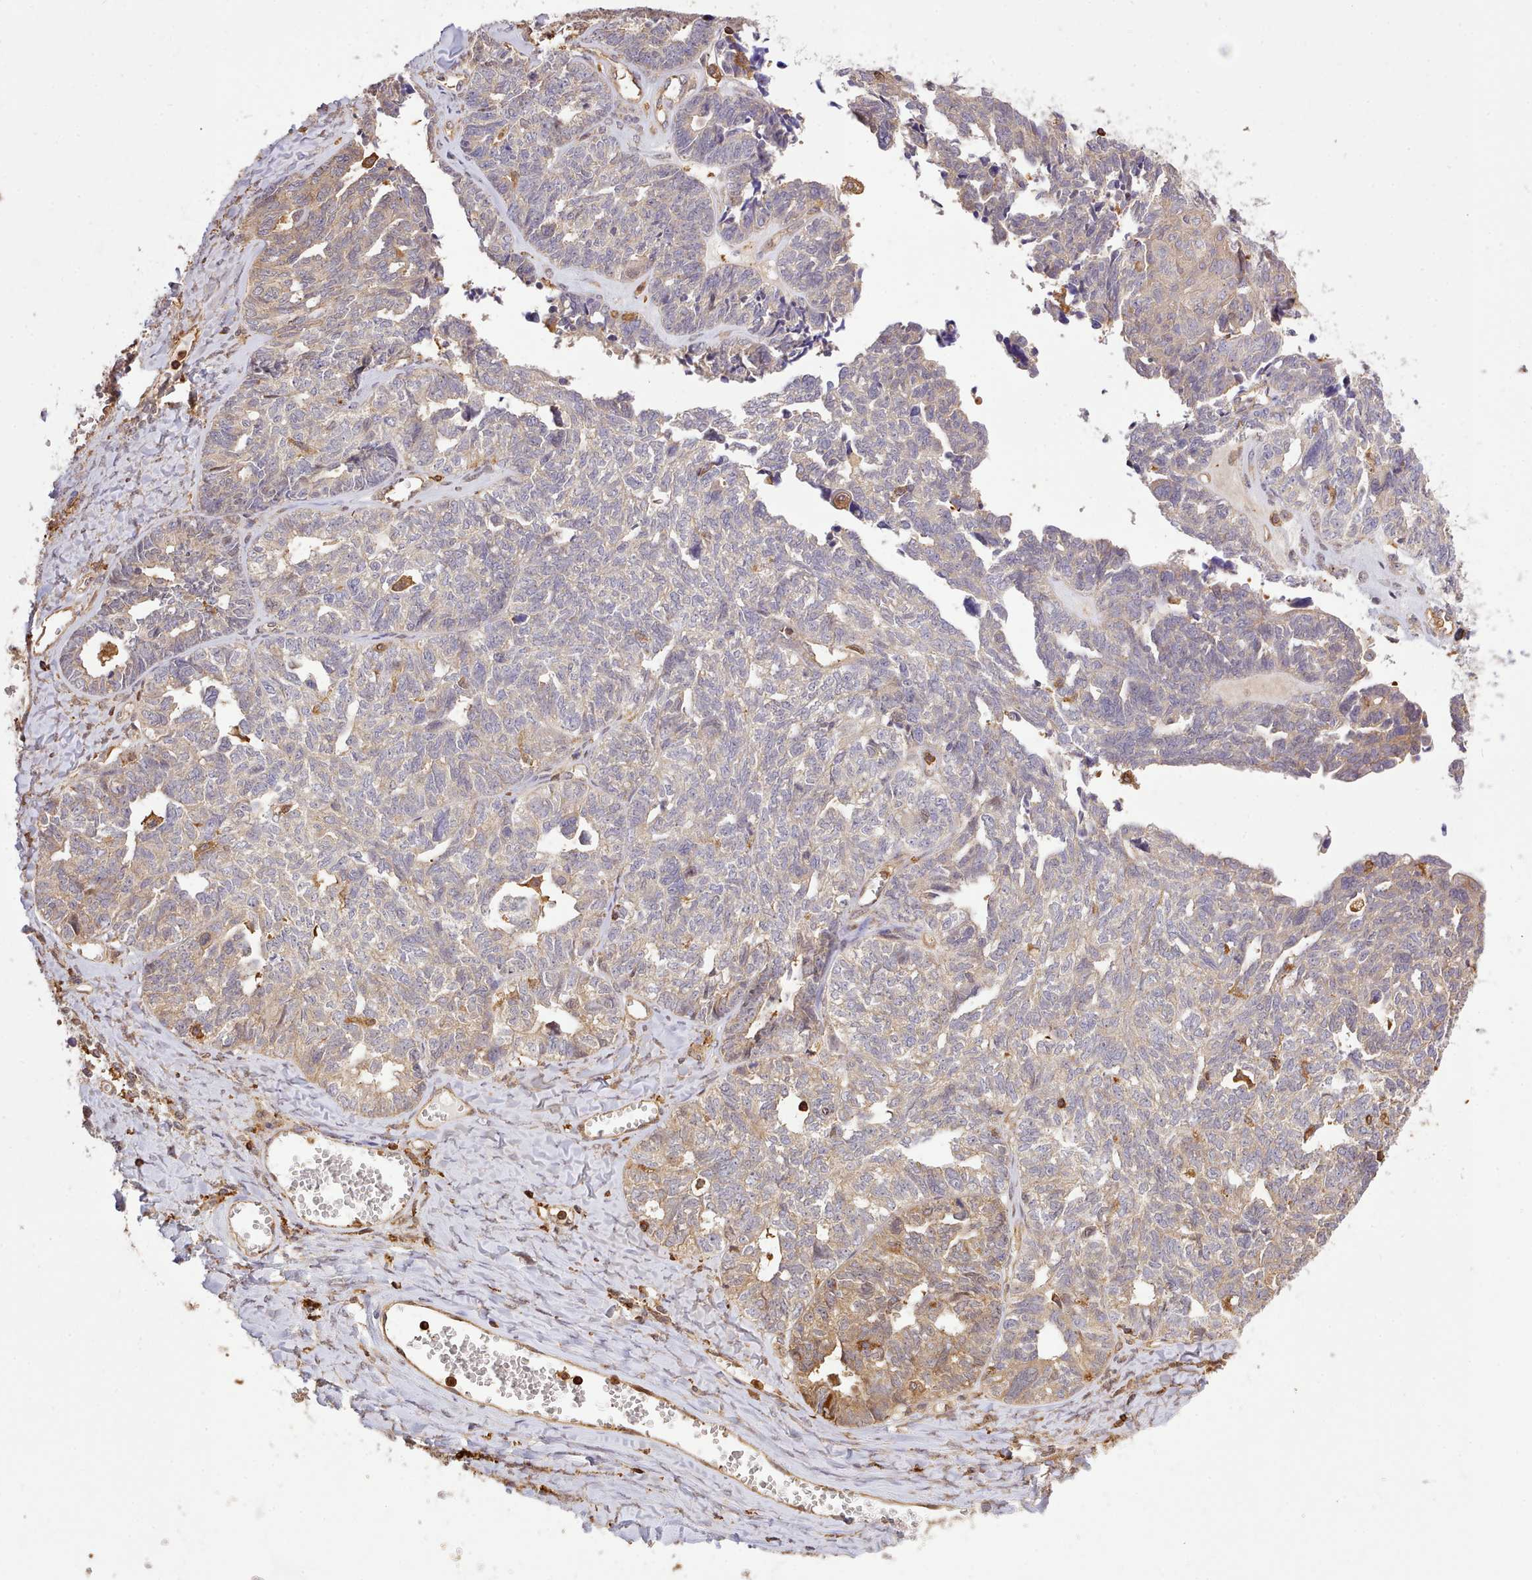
{"staining": {"intensity": "weak", "quantity": "25%-75%", "location": "cytoplasmic/membranous"}, "tissue": "ovarian cancer", "cell_type": "Tumor cells", "image_type": "cancer", "snomed": [{"axis": "morphology", "description": "Cystadenocarcinoma, serous, NOS"}, {"axis": "topography", "description": "Ovary"}], "caption": "Human ovarian cancer (serous cystadenocarcinoma) stained with a protein marker demonstrates weak staining in tumor cells.", "gene": "CAPZA1", "patient": {"sex": "female", "age": 79}}